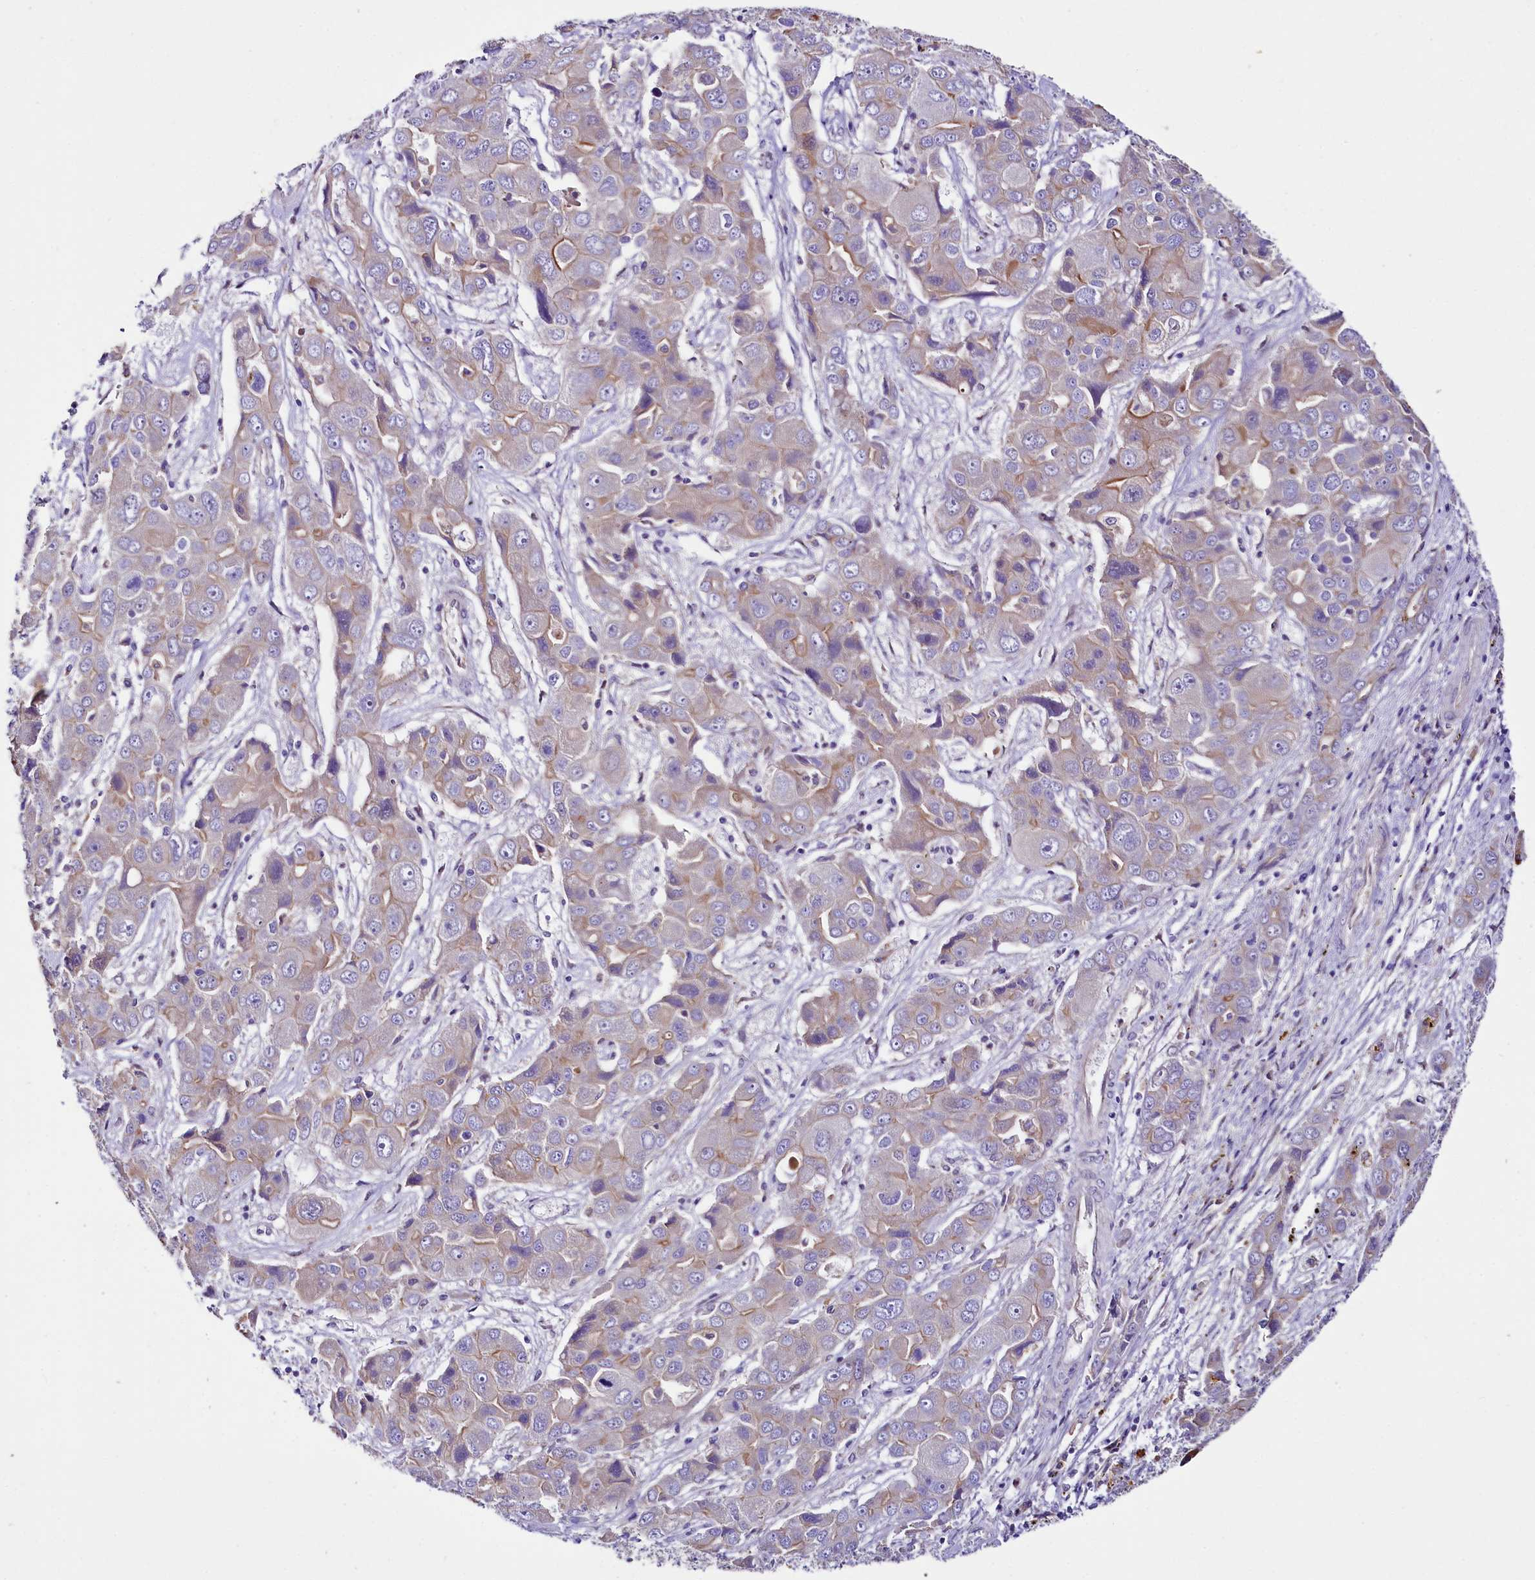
{"staining": {"intensity": "moderate", "quantity": "25%-75%", "location": "cytoplasmic/membranous"}, "tissue": "liver cancer", "cell_type": "Tumor cells", "image_type": "cancer", "snomed": [{"axis": "morphology", "description": "Cholangiocarcinoma"}, {"axis": "topography", "description": "Liver"}], "caption": "DAB immunohistochemical staining of human liver cancer (cholangiocarcinoma) reveals moderate cytoplasmic/membranous protein staining in approximately 25%-75% of tumor cells. (DAB (3,3'-diaminobenzidine) = brown stain, brightfield microscopy at high magnification).", "gene": "SACM1L", "patient": {"sex": "male", "age": 67}}